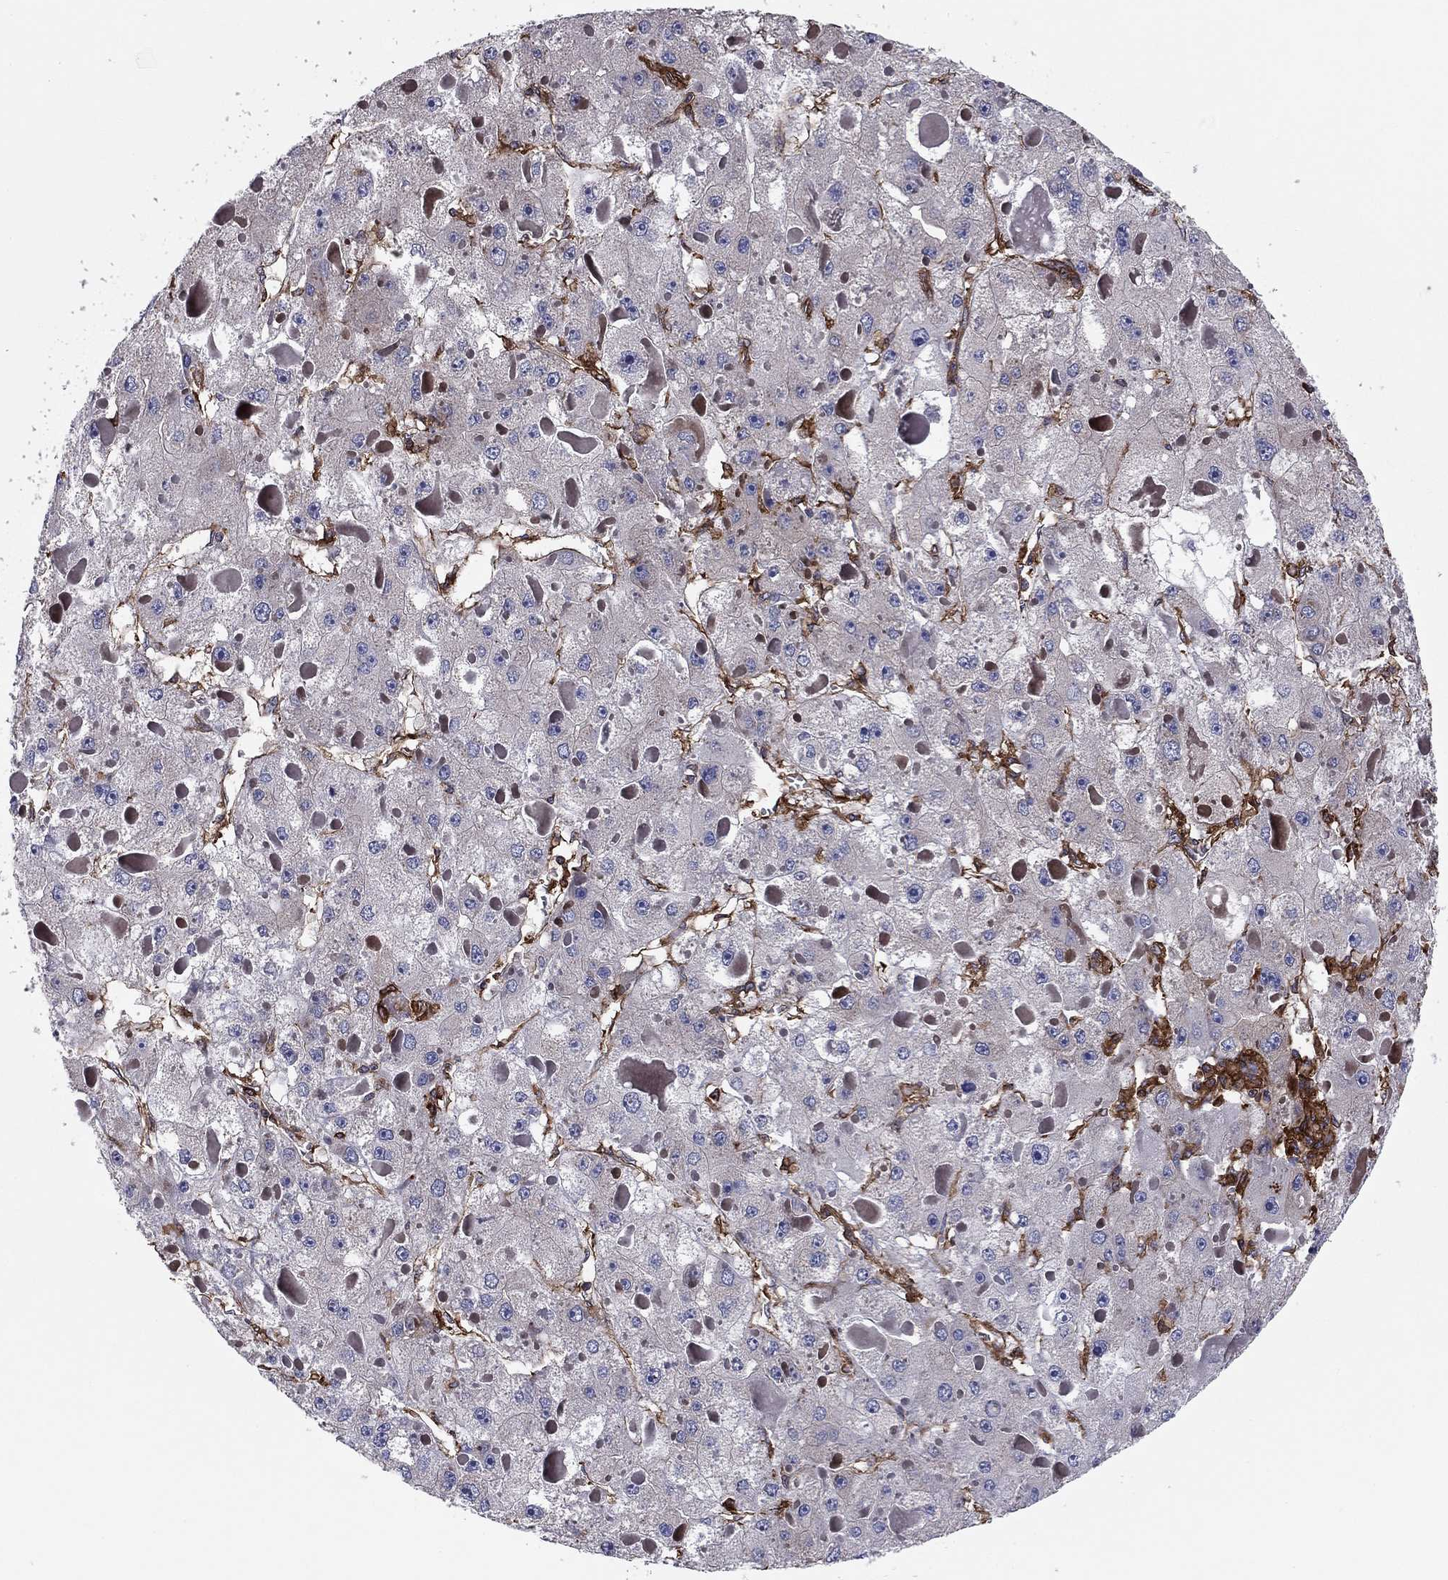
{"staining": {"intensity": "negative", "quantity": "none", "location": "none"}, "tissue": "liver cancer", "cell_type": "Tumor cells", "image_type": "cancer", "snomed": [{"axis": "morphology", "description": "Carcinoma, Hepatocellular, NOS"}, {"axis": "topography", "description": "Liver"}], "caption": "Human liver cancer stained for a protein using IHC shows no positivity in tumor cells.", "gene": "EHBP1L1", "patient": {"sex": "female", "age": 73}}